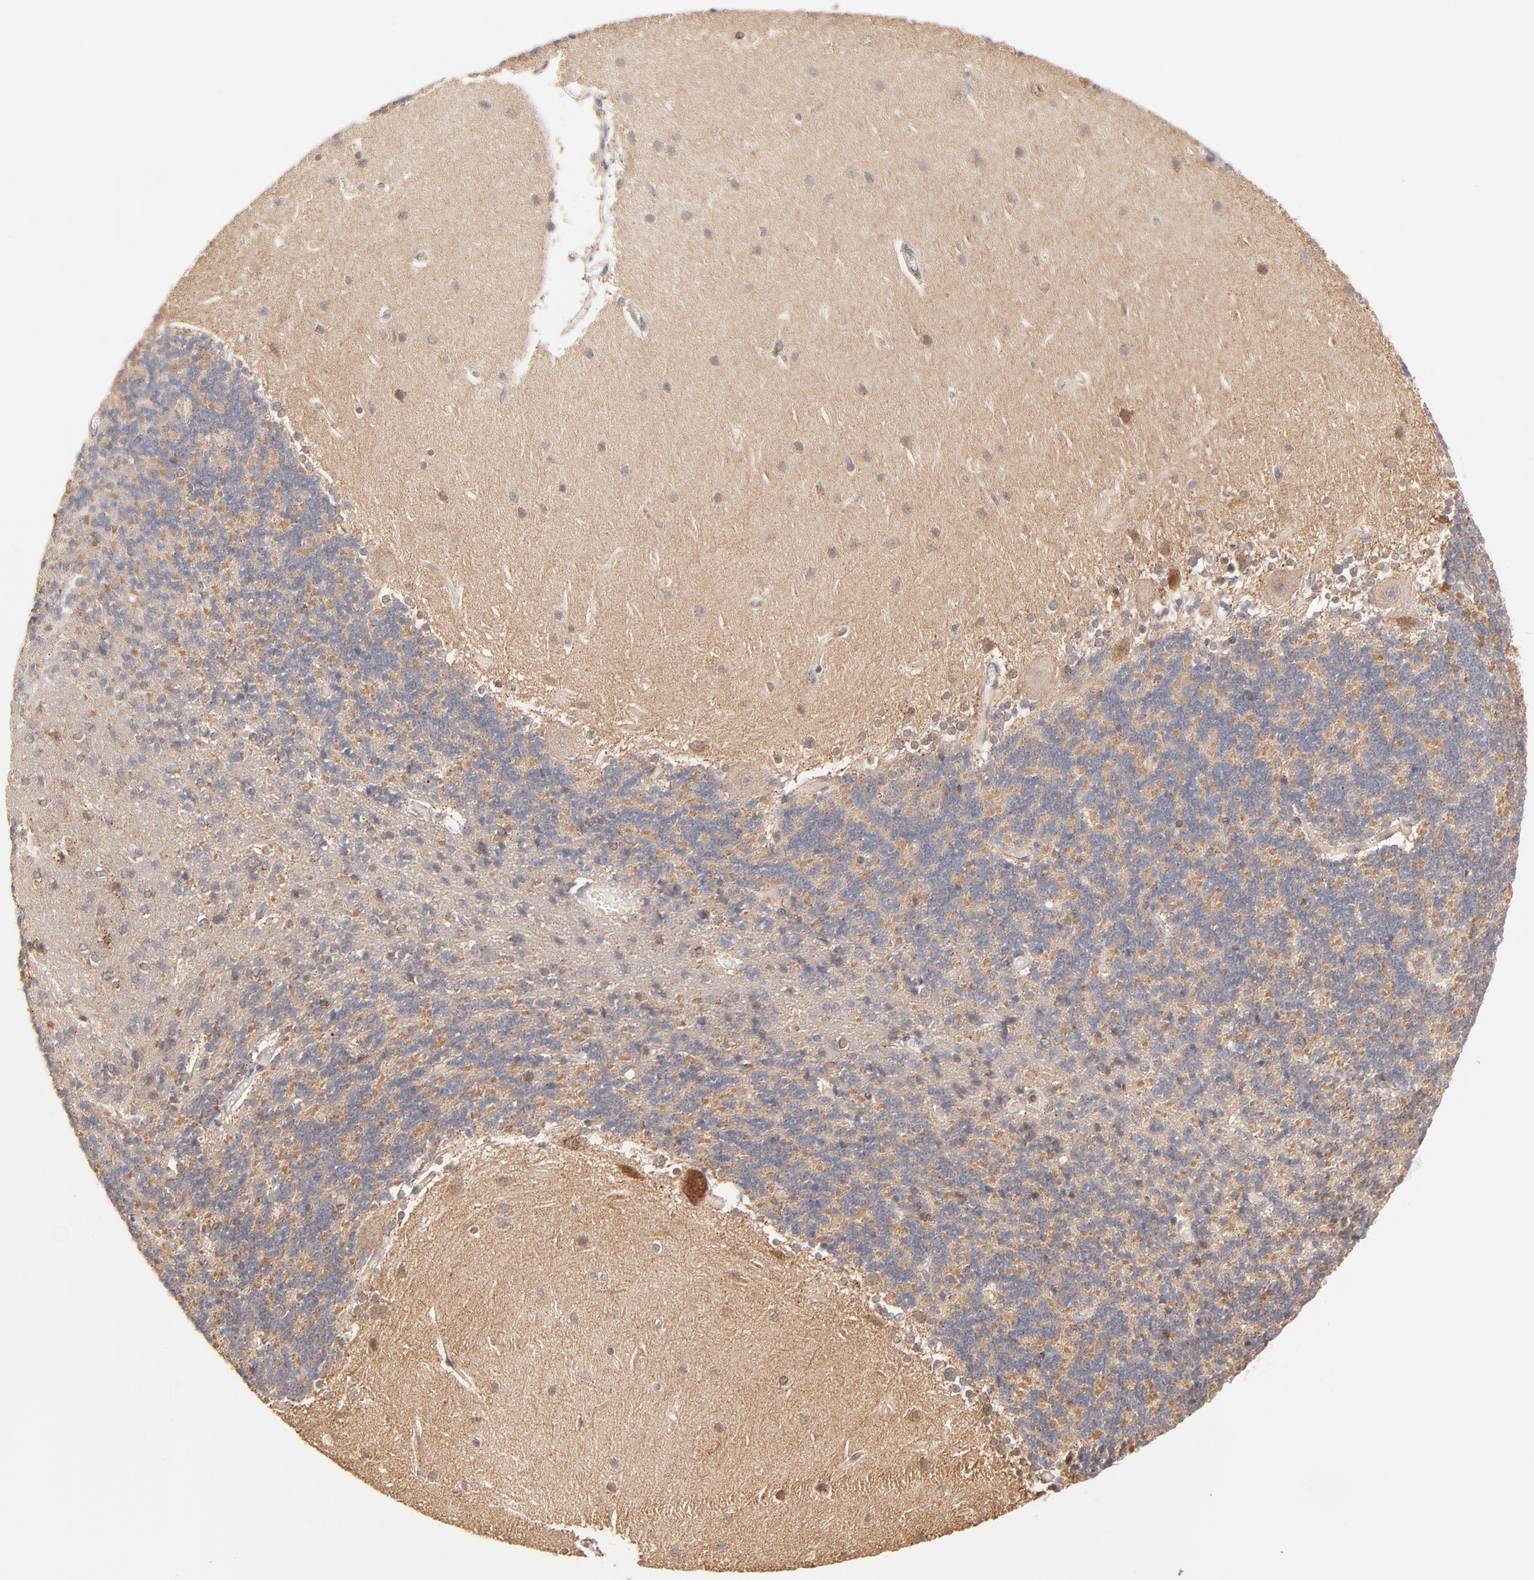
{"staining": {"intensity": "negative", "quantity": "none", "location": "none"}, "tissue": "cerebellum", "cell_type": "Cells in granular layer", "image_type": "normal", "snomed": [{"axis": "morphology", "description": "Normal tissue, NOS"}, {"axis": "topography", "description": "Cerebellum"}], "caption": "Immunohistochemistry of normal cerebellum shows no expression in cells in granular layer. (Immunohistochemistry (ihc), brightfield microscopy, high magnification).", "gene": "CSPG4", "patient": {"sex": "female", "age": 54}}